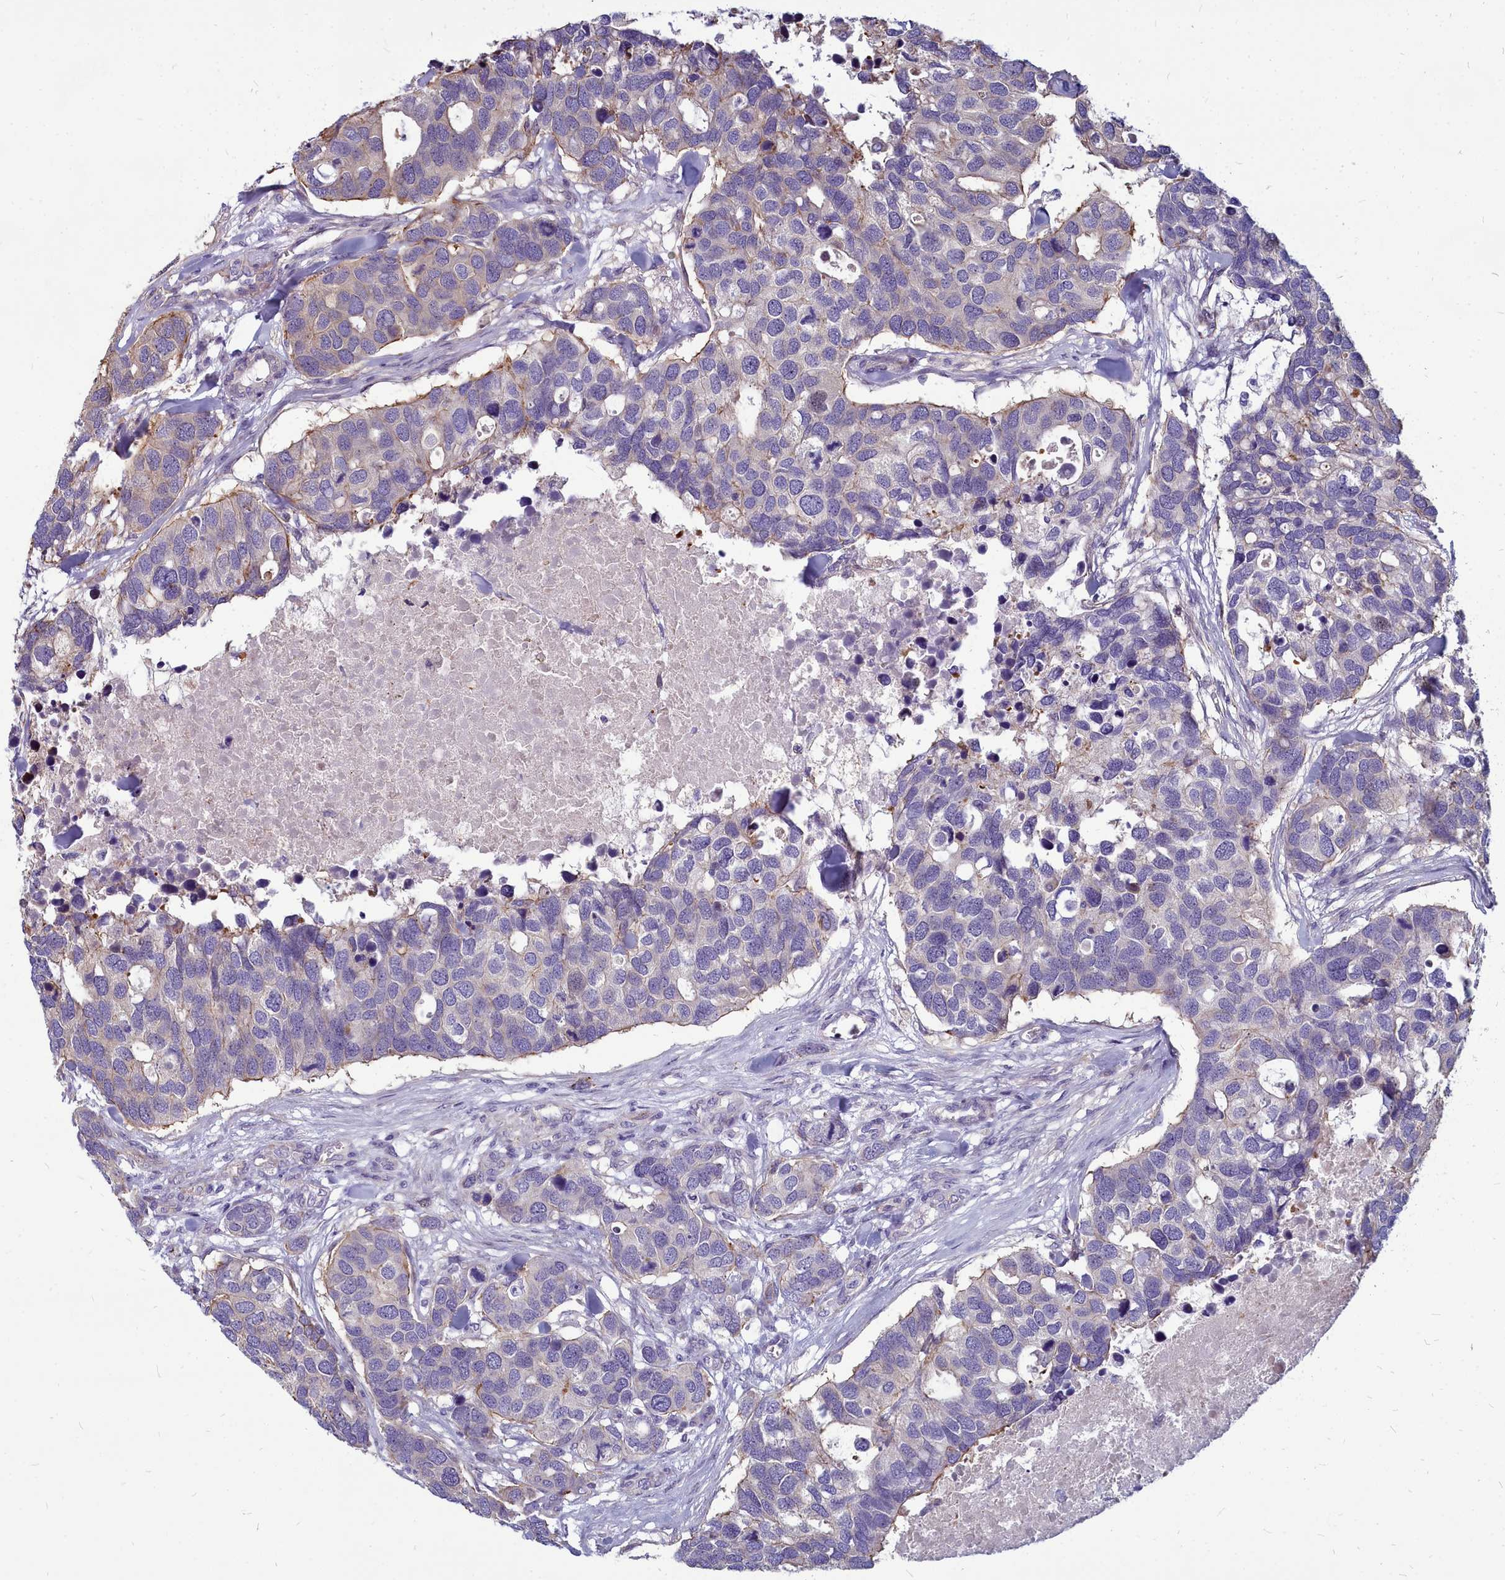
{"staining": {"intensity": "weak", "quantity": "<25%", "location": "cytoplasmic/membranous"}, "tissue": "breast cancer", "cell_type": "Tumor cells", "image_type": "cancer", "snomed": [{"axis": "morphology", "description": "Duct carcinoma"}, {"axis": "topography", "description": "Breast"}], "caption": "The photomicrograph shows no staining of tumor cells in breast cancer.", "gene": "TTC5", "patient": {"sex": "female", "age": 83}}